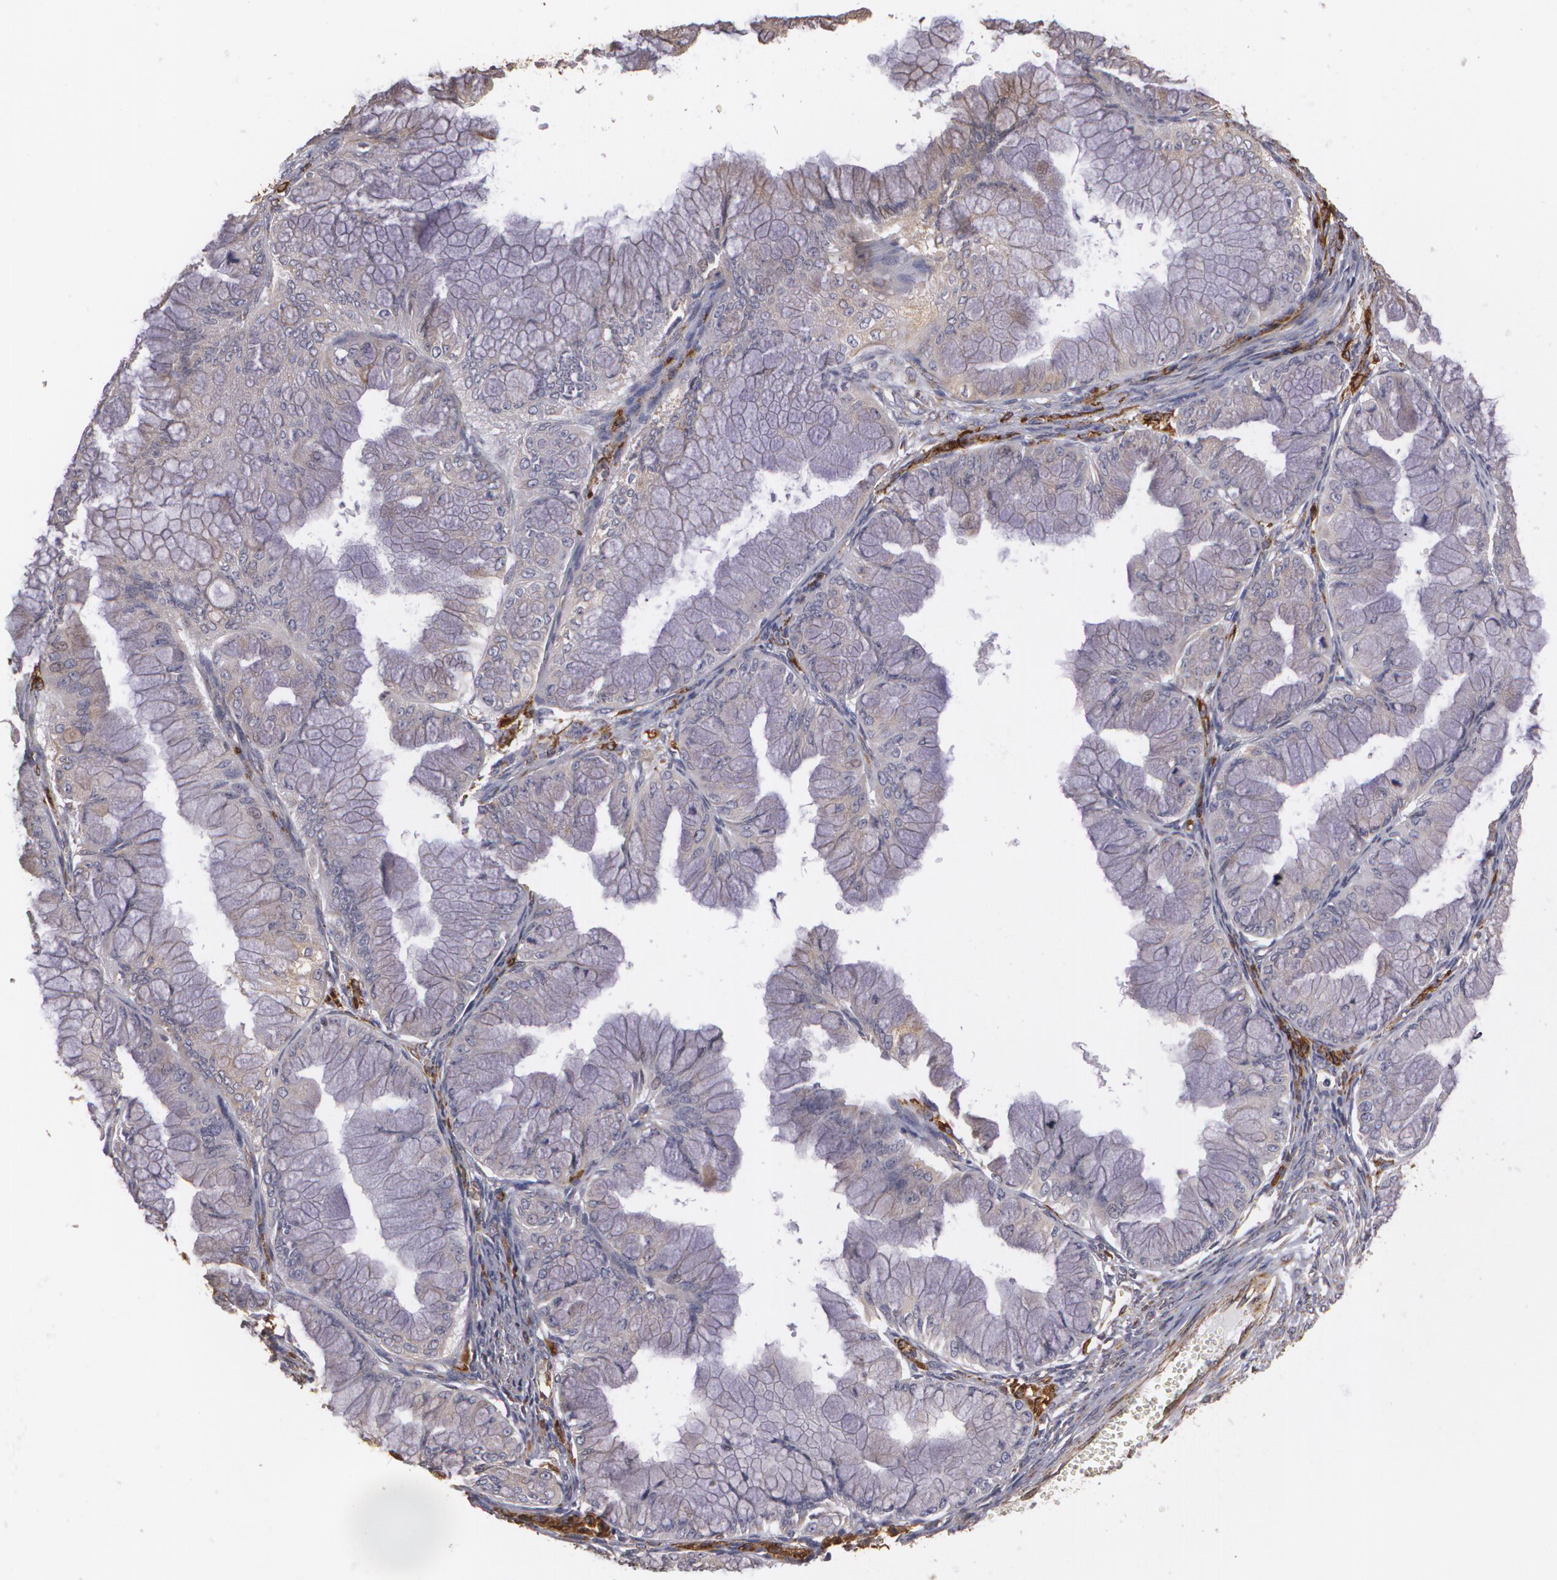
{"staining": {"intensity": "weak", "quantity": "25%-75%", "location": "cytoplasmic/membranous"}, "tissue": "ovarian cancer", "cell_type": "Tumor cells", "image_type": "cancer", "snomed": [{"axis": "morphology", "description": "Cystadenocarcinoma, mucinous, NOS"}, {"axis": "topography", "description": "Ovary"}], "caption": "IHC histopathology image of human mucinous cystadenocarcinoma (ovarian) stained for a protein (brown), which exhibits low levels of weak cytoplasmic/membranous positivity in about 25%-75% of tumor cells.", "gene": "CYB5R3", "patient": {"sex": "female", "age": 63}}